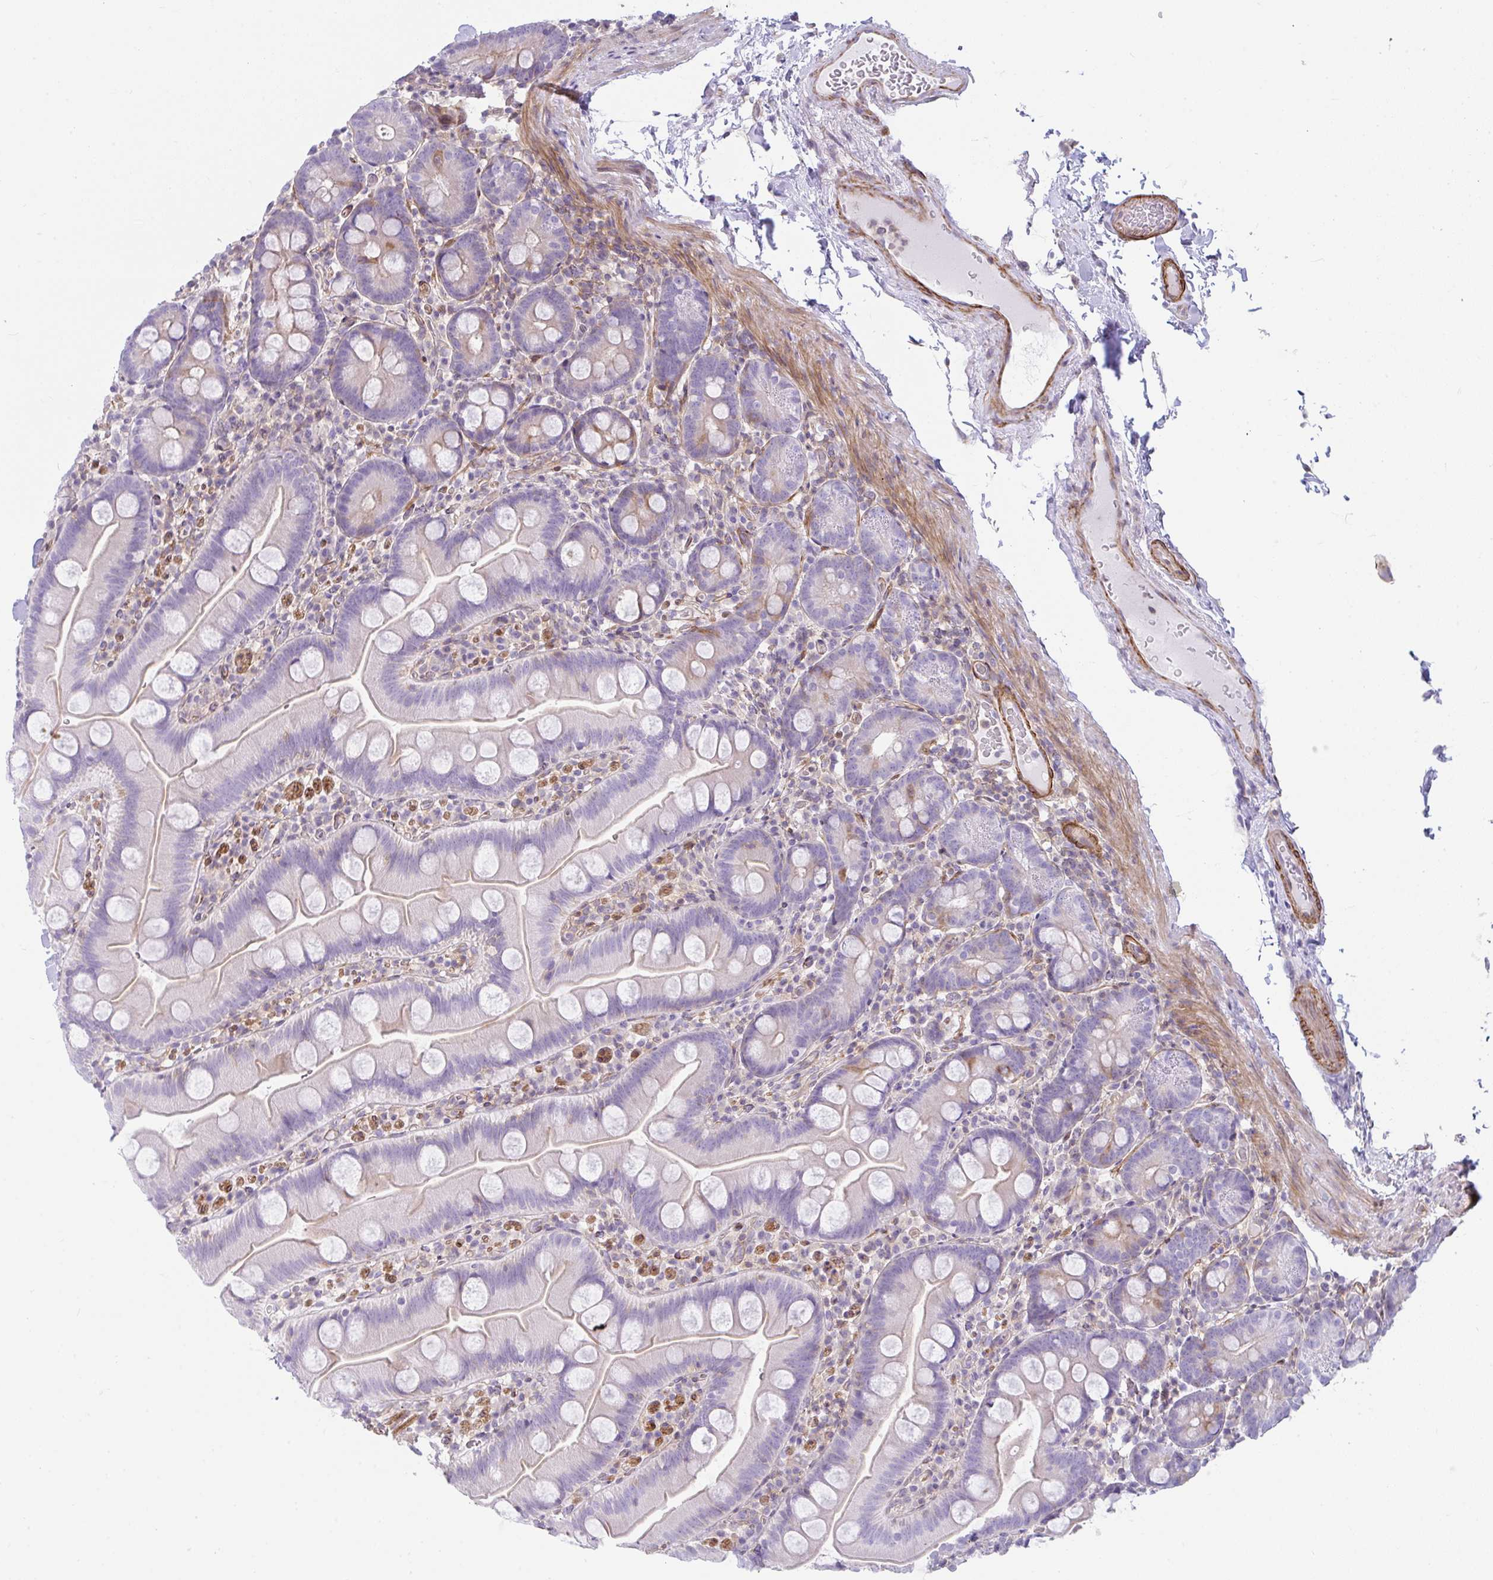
{"staining": {"intensity": "negative", "quantity": "none", "location": "none"}, "tissue": "small intestine", "cell_type": "Glandular cells", "image_type": "normal", "snomed": [{"axis": "morphology", "description": "Normal tissue, NOS"}, {"axis": "topography", "description": "Small intestine"}], "caption": "Immunohistochemical staining of benign human small intestine displays no significant positivity in glandular cells.", "gene": "CDRT15", "patient": {"sex": "female", "age": 68}}